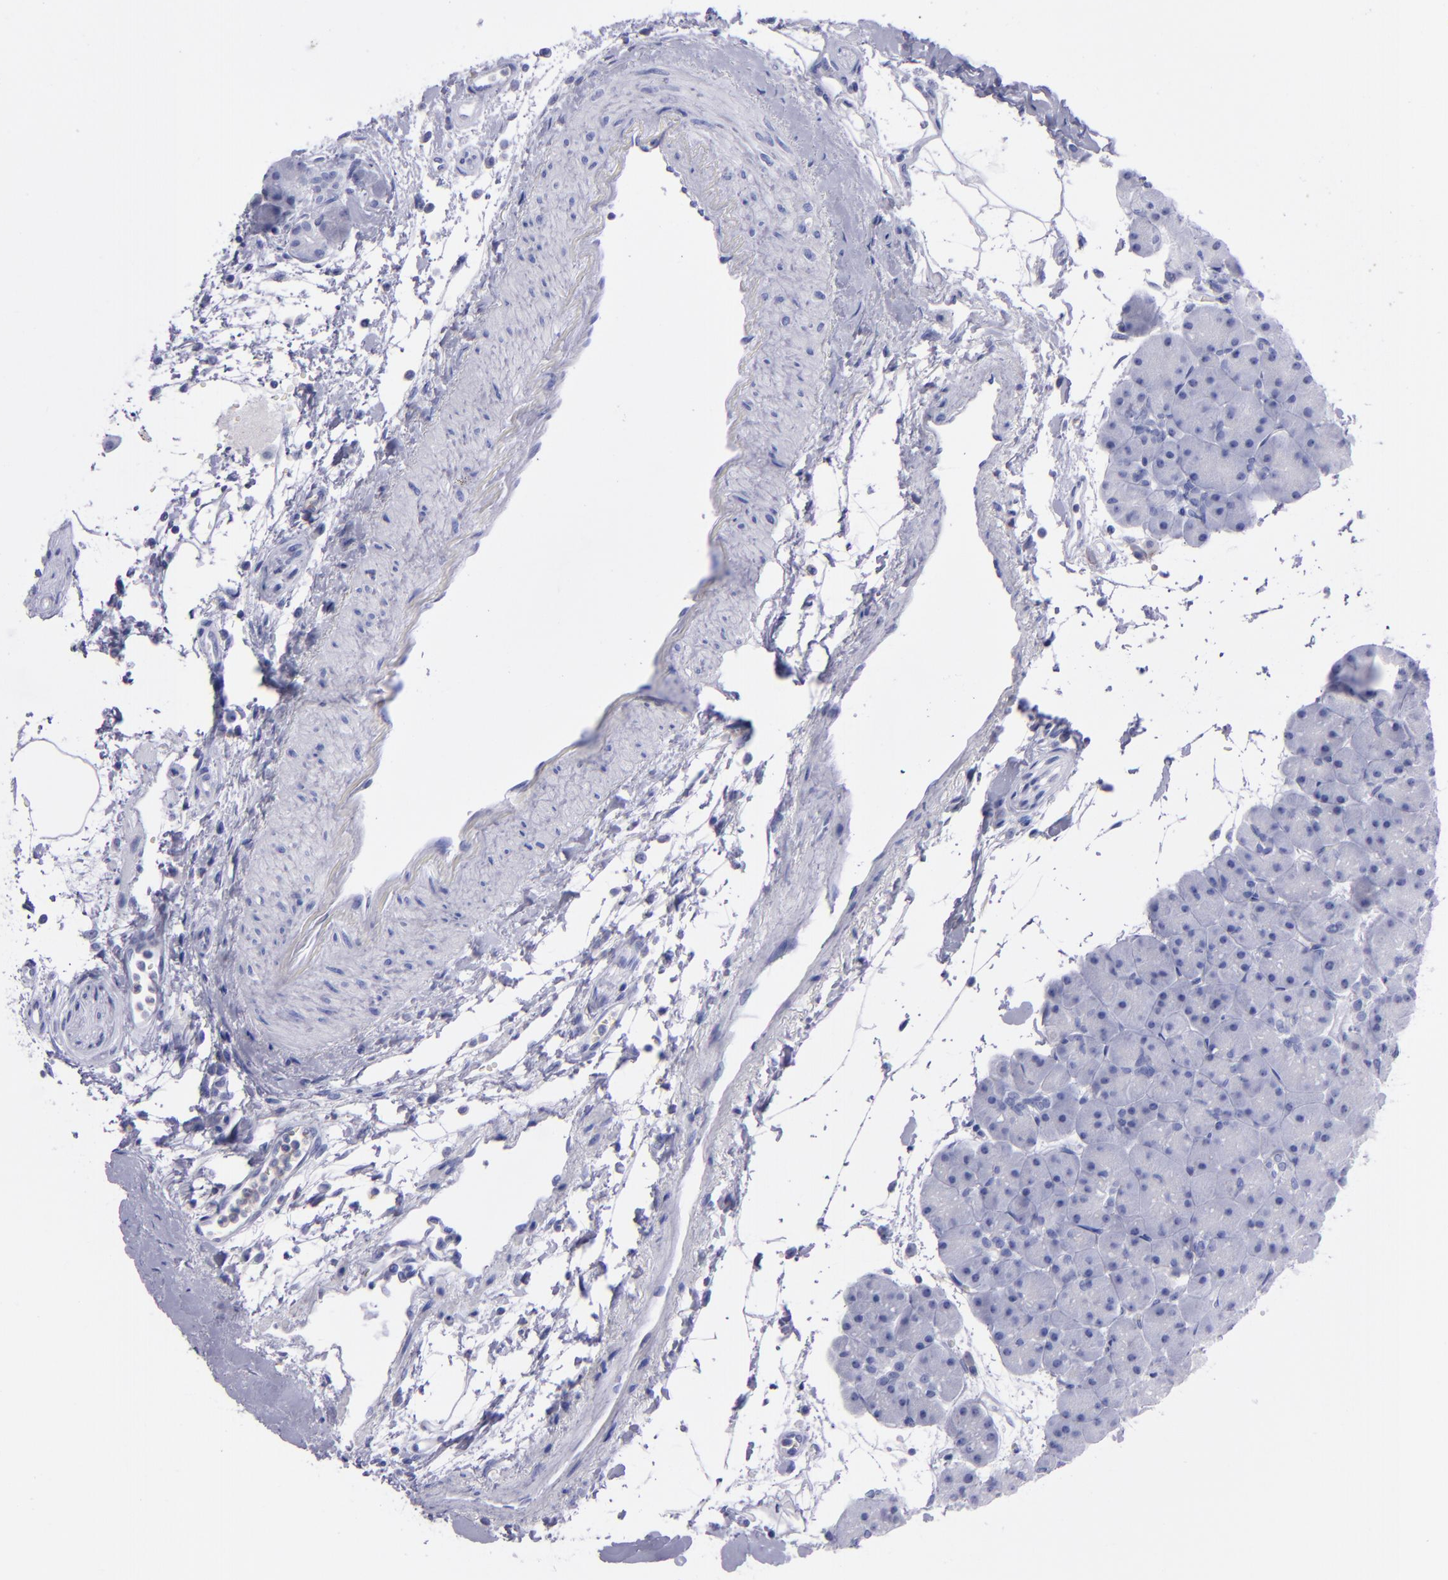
{"staining": {"intensity": "negative", "quantity": "none", "location": "none"}, "tissue": "pancreas", "cell_type": "Exocrine glandular cells", "image_type": "normal", "snomed": [{"axis": "morphology", "description": "Normal tissue, NOS"}, {"axis": "topography", "description": "Pancreas"}], "caption": "Exocrine glandular cells show no significant positivity in benign pancreas. Brightfield microscopy of IHC stained with DAB (brown) and hematoxylin (blue), captured at high magnification.", "gene": "CD37", "patient": {"sex": "male", "age": 66}}